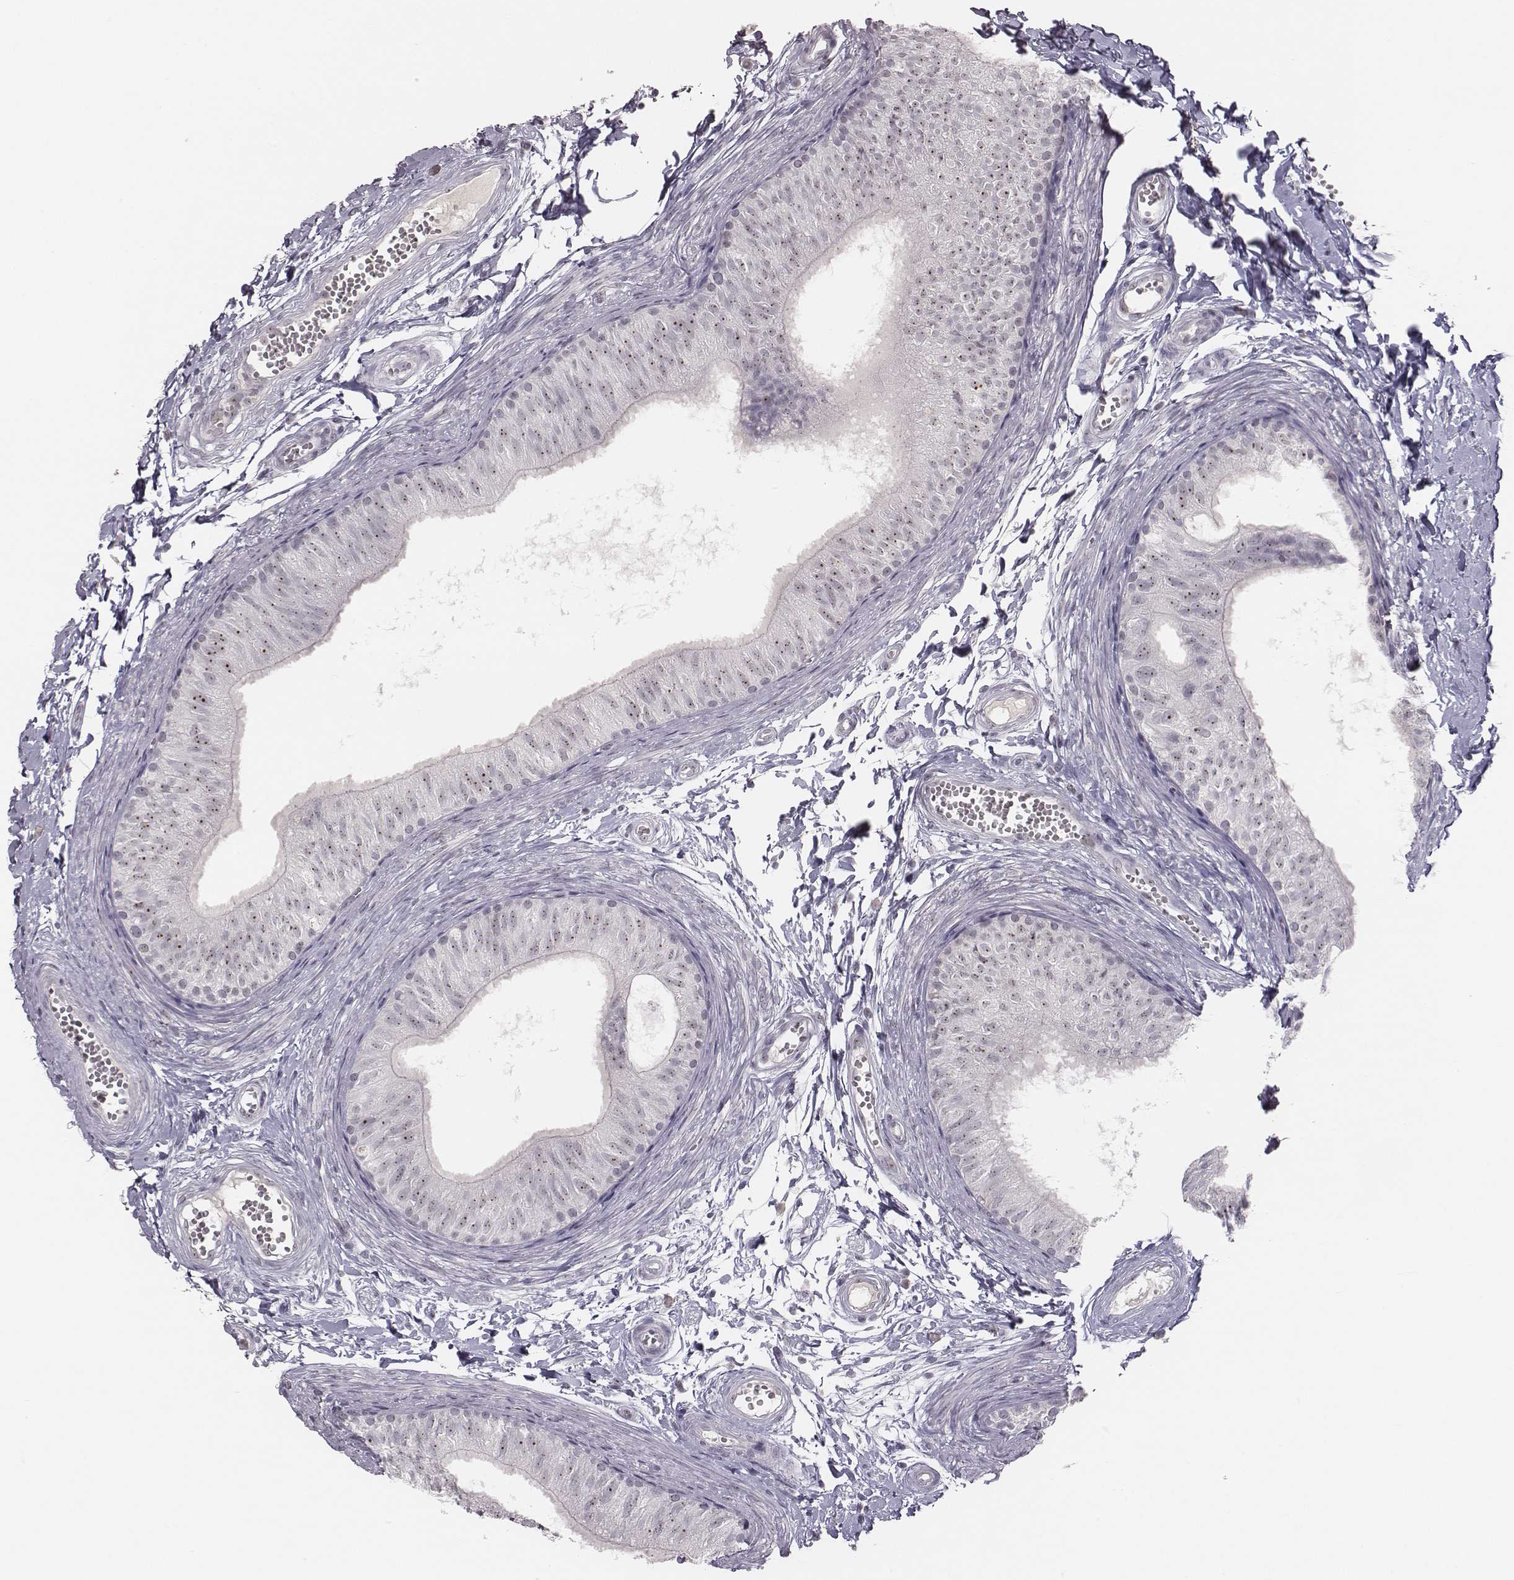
{"staining": {"intensity": "moderate", "quantity": "25%-75%", "location": "nuclear"}, "tissue": "epididymis", "cell_type": "Glandular cells", "image_type": "normal", "snomed": [{"axis": "morphology", "description": "Normal tissue, NOS"}, {"axis": "topography", "description": "Epididymis"}], "caption": "This photomicrograph reveals IHC staining of normal epididymis, with medium moderate nuclear positivity in about 25%-75% of glandular cells.", "gene": "NIFK", "patient": {"sex": "male", "age": 22}}